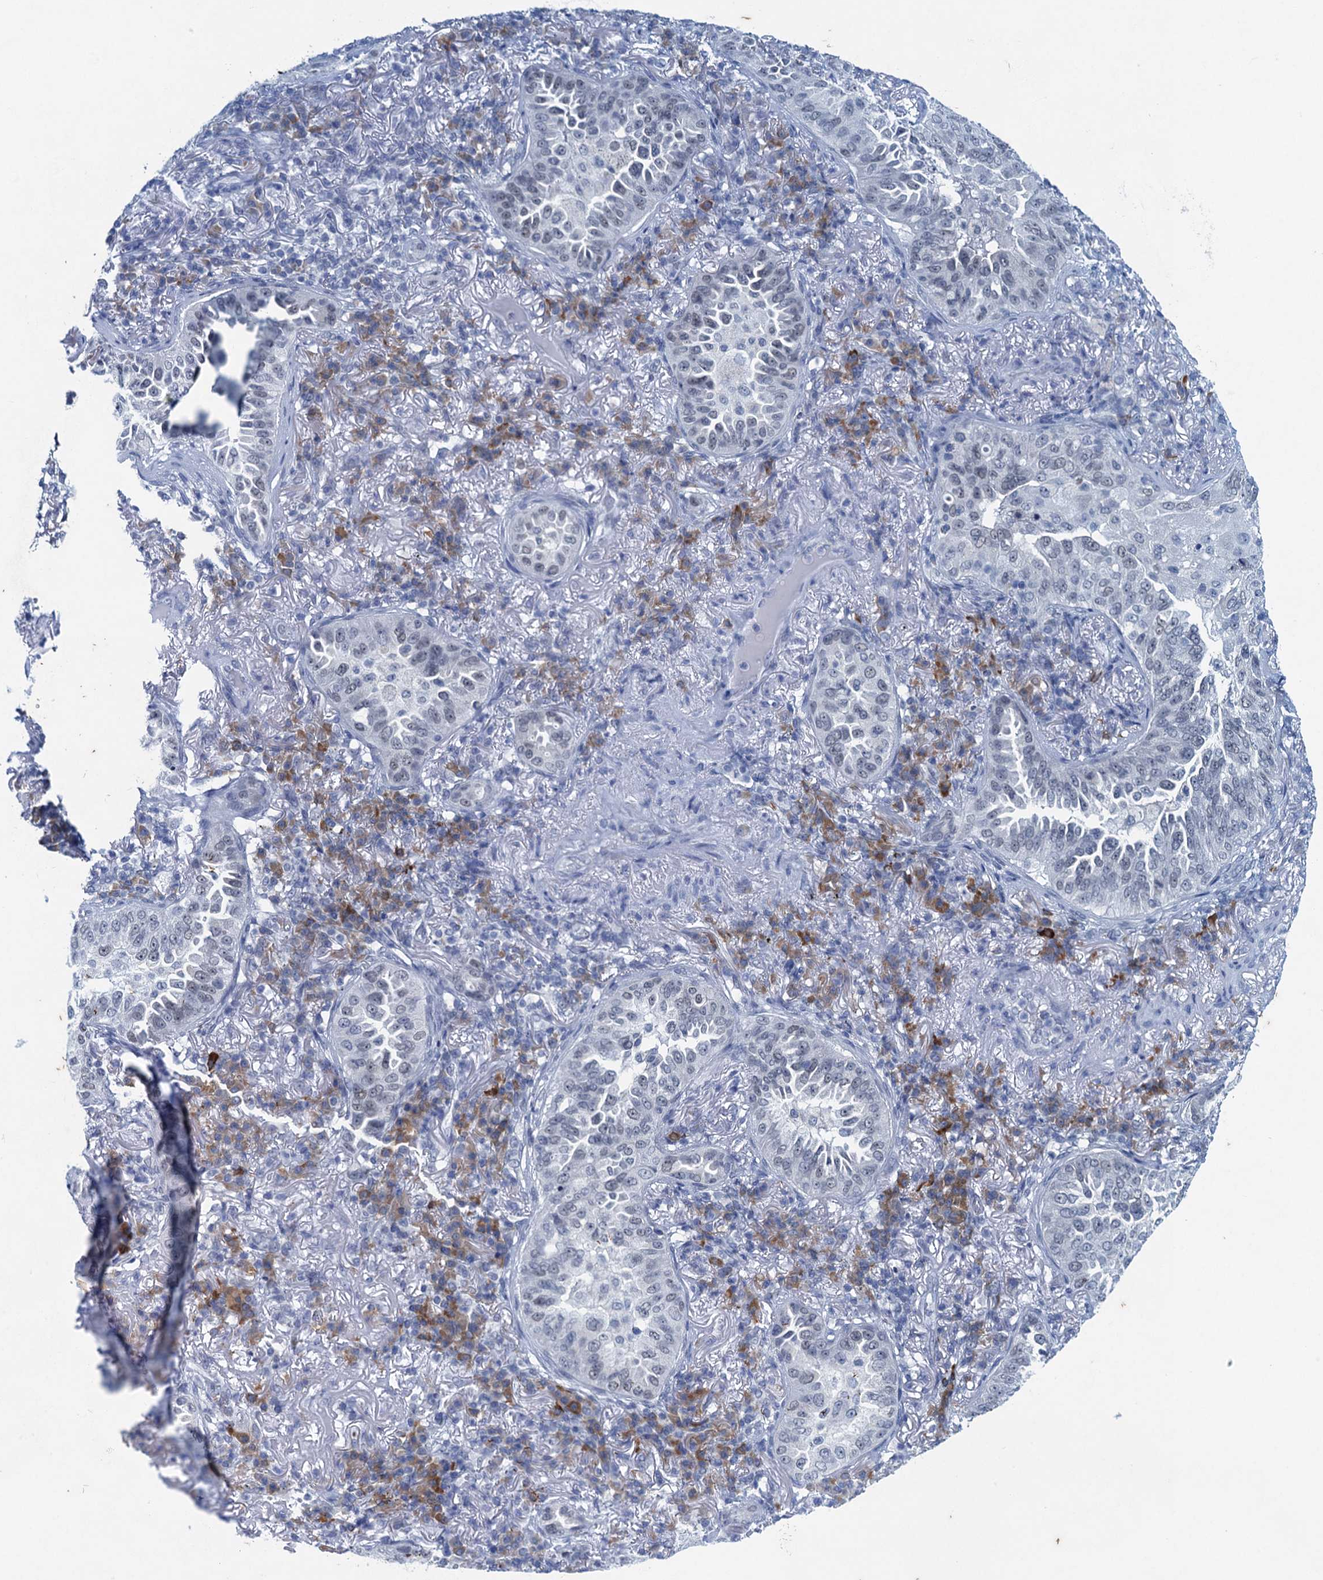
{"staining": {"intensity": "negative", "quantity": "none", "location": "none"}, "tissue": "lung cancer", "cell_type": "Tumor cells", "image_type": "cancer", "snomed": [{"axis": "morphology", "description": "Adenocarcinoma, NOS"}, {"axis": "topography", "description": "Lung"}], "caption": "Tumor cells are negative for brown protein staining in adenocarcinoma (lung). Brightfield microscopy of immunohistochemistry (IHC) stained with DAB (3,3'-diaminobenzidine) (brown) and hematoxylin (blue), captured at high magnification.", "gene": "HAPSTR1", "patient": {"sex": "female", "age": 69}}